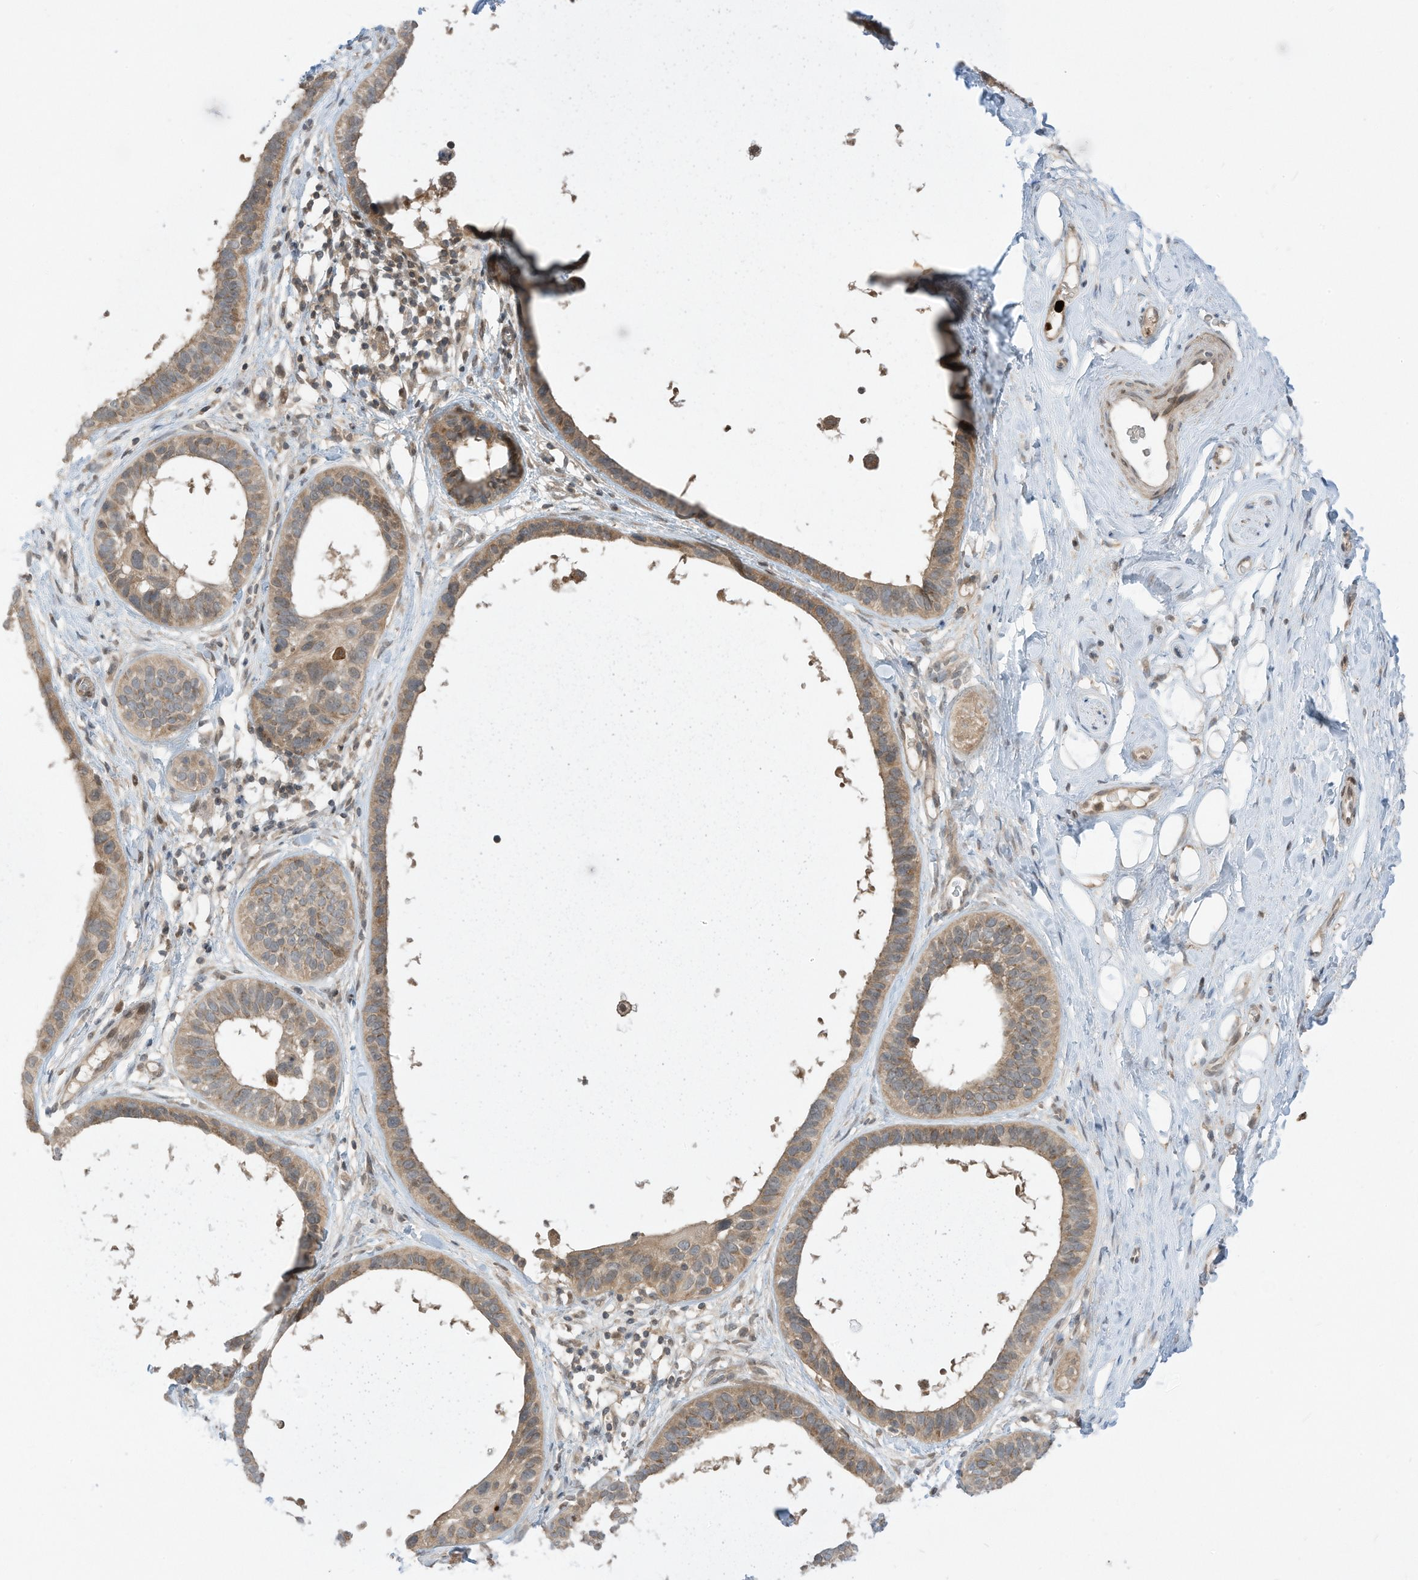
{"staining": {"intensity": "weak", "quantity": "25%-75%", "location": "cytoplasmic/membranous"}, "tissue": "skin cancer", "cell_type": "Tumor cells", "image_type": "cancer", "snomed": [{"axis": "morphology", "description": "Basal cell carcinoma"}, {"axis": "topography", "description": "Skin"}], "caption": "Immunohistochemistry image of human skin cancer (basal cell carcinoma) stained for a protein (brown), which shows low levels of weak cytoplasmic/membranous positivity in approximately 25%-75% of tumor cells.", "gene": "CNKSR1", "patient": {"sex": "male", "age": 62}}